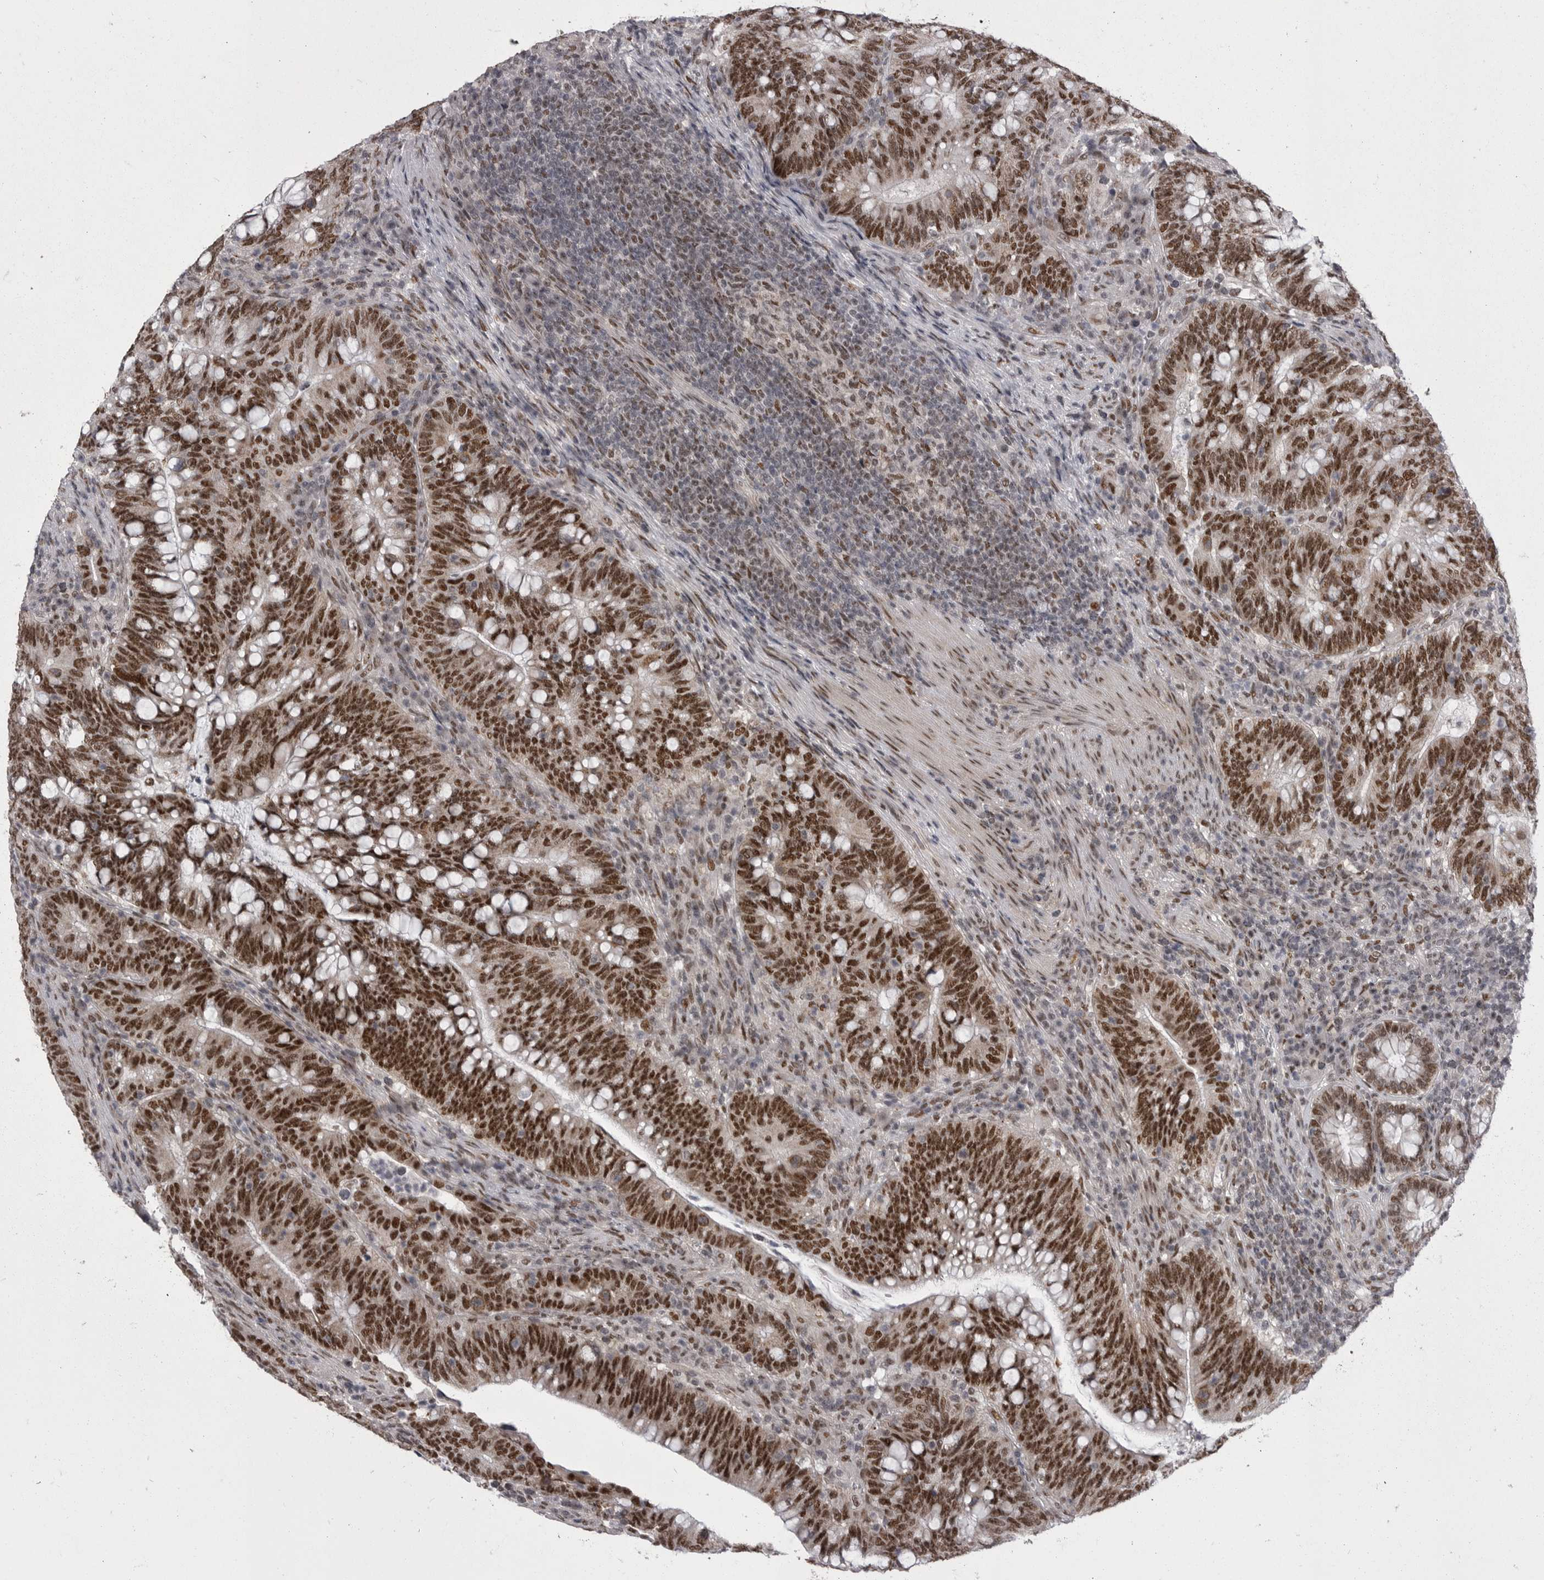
{"staining": {"intensity": "strong", "quantity": ">75%", "location": "nuclear"}, "tissue": "colorectal cancer", "cell_type": "Tumor cells", "image_type": "cancer", "snomed": [{"axis": "morphology", "description": "Adenocarcinoma, NOS"}, {"axis": "topography", "description": "Colon"}], "caption": "This photomicrograph demonstrates colorectal cancer stained with IHC to label a protein in brown. The nuclear of tumor cells show strong positivity for the protein. Nuclei are counter-stained blue.", "gene": "MEPCE", "patient": {"sex": "female", "age": 66}}